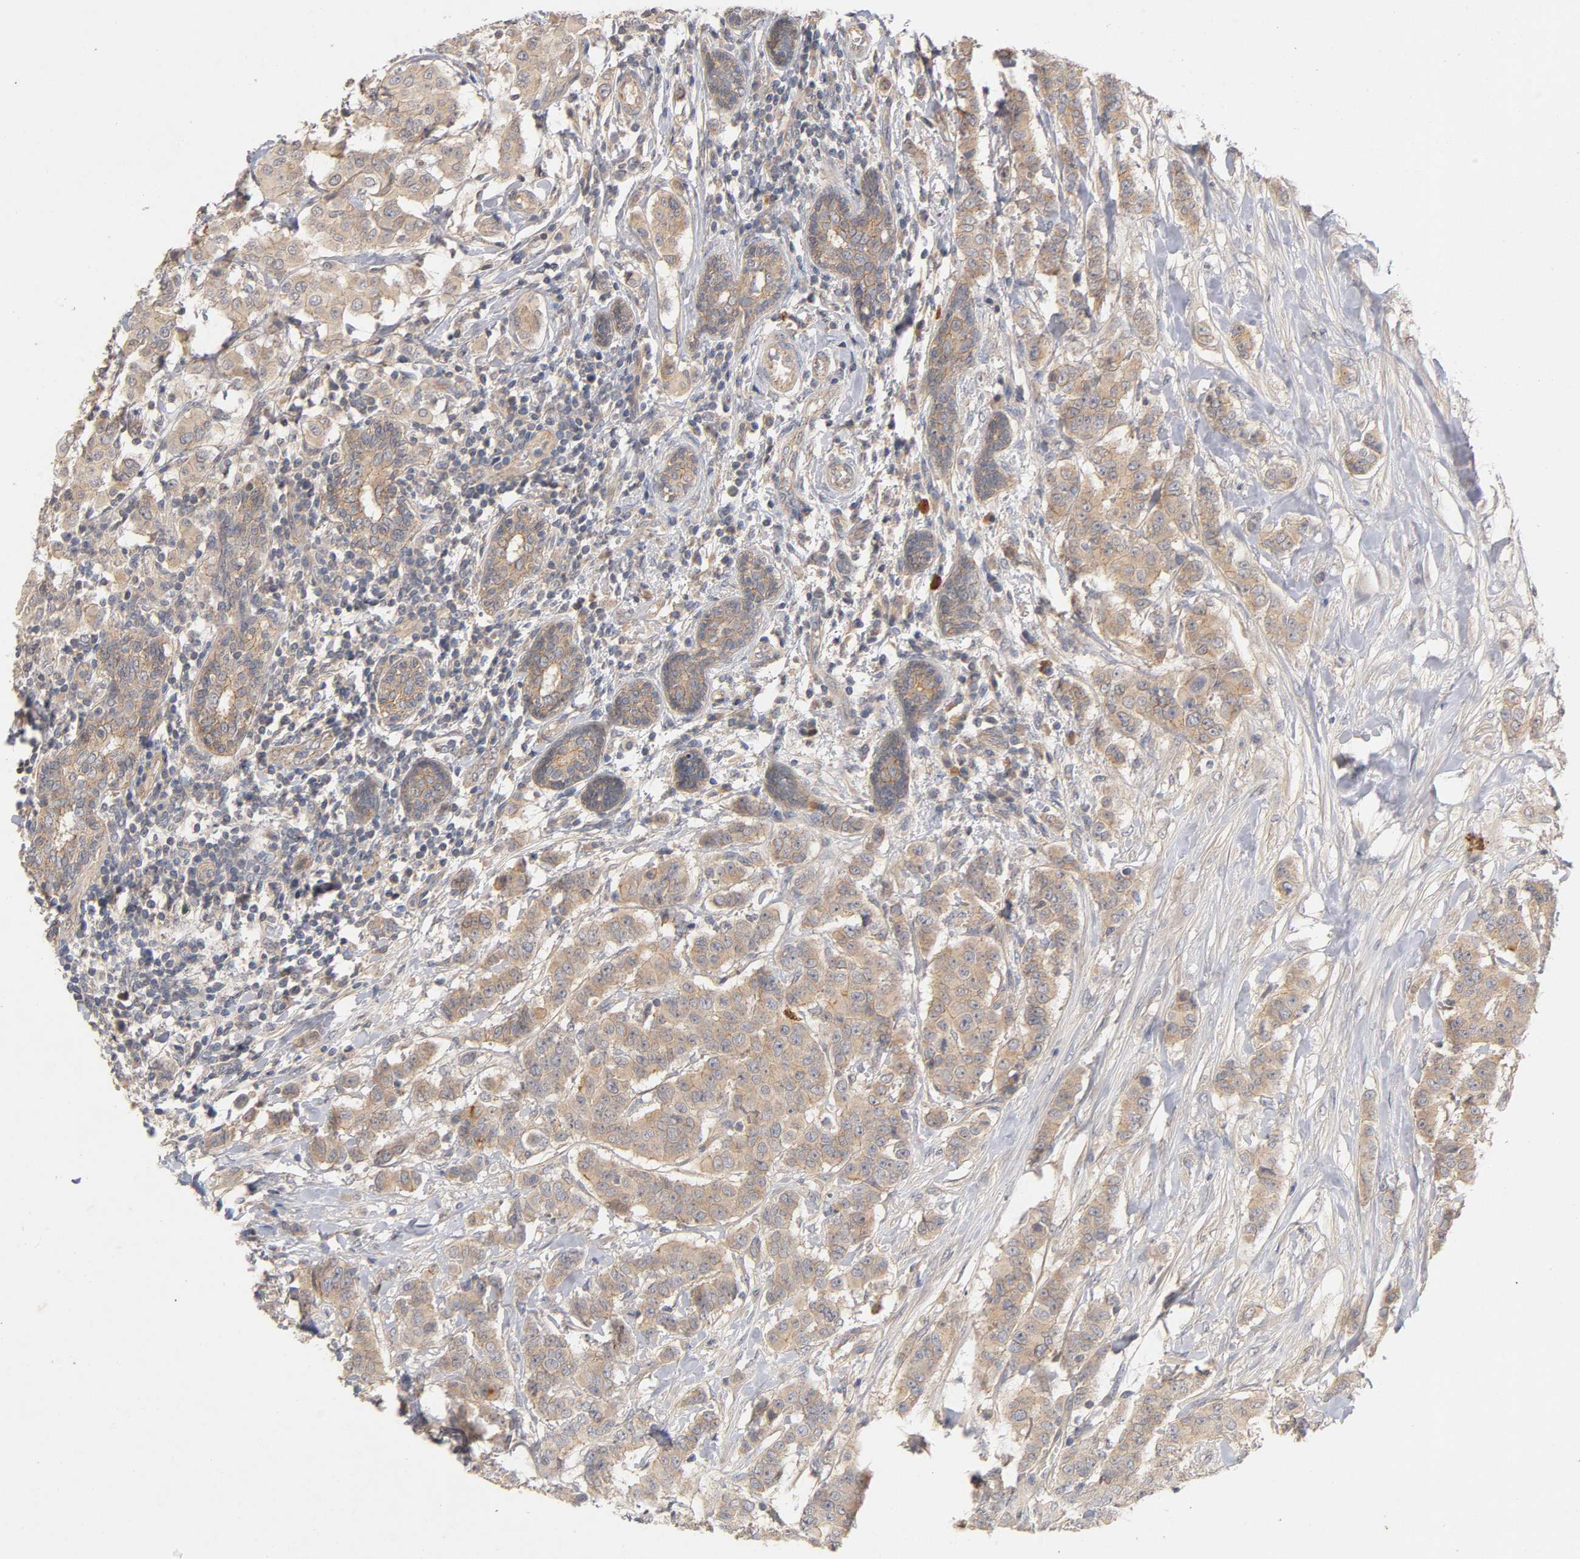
{"staining": {"intensity": "moderate", "quantity": ">75%", "location": "cytoplasmic/membranous"}, "tissue": "breast cancer", "cell_type": "Tumor cells", "image_type": "cancer", "snomed": [{"axis": "morphology", "description": "Duct carcinoma"}, {"axis": "topography", "description": "Breast"}], "caption": "Protein analysis of breast cancer tissue exhibits moderate cytoplasmic/membranous positivity in approximately >75% of tumor cells.", "gene": "PDZD11", "patient": {"sex": "female", "age": 40}}